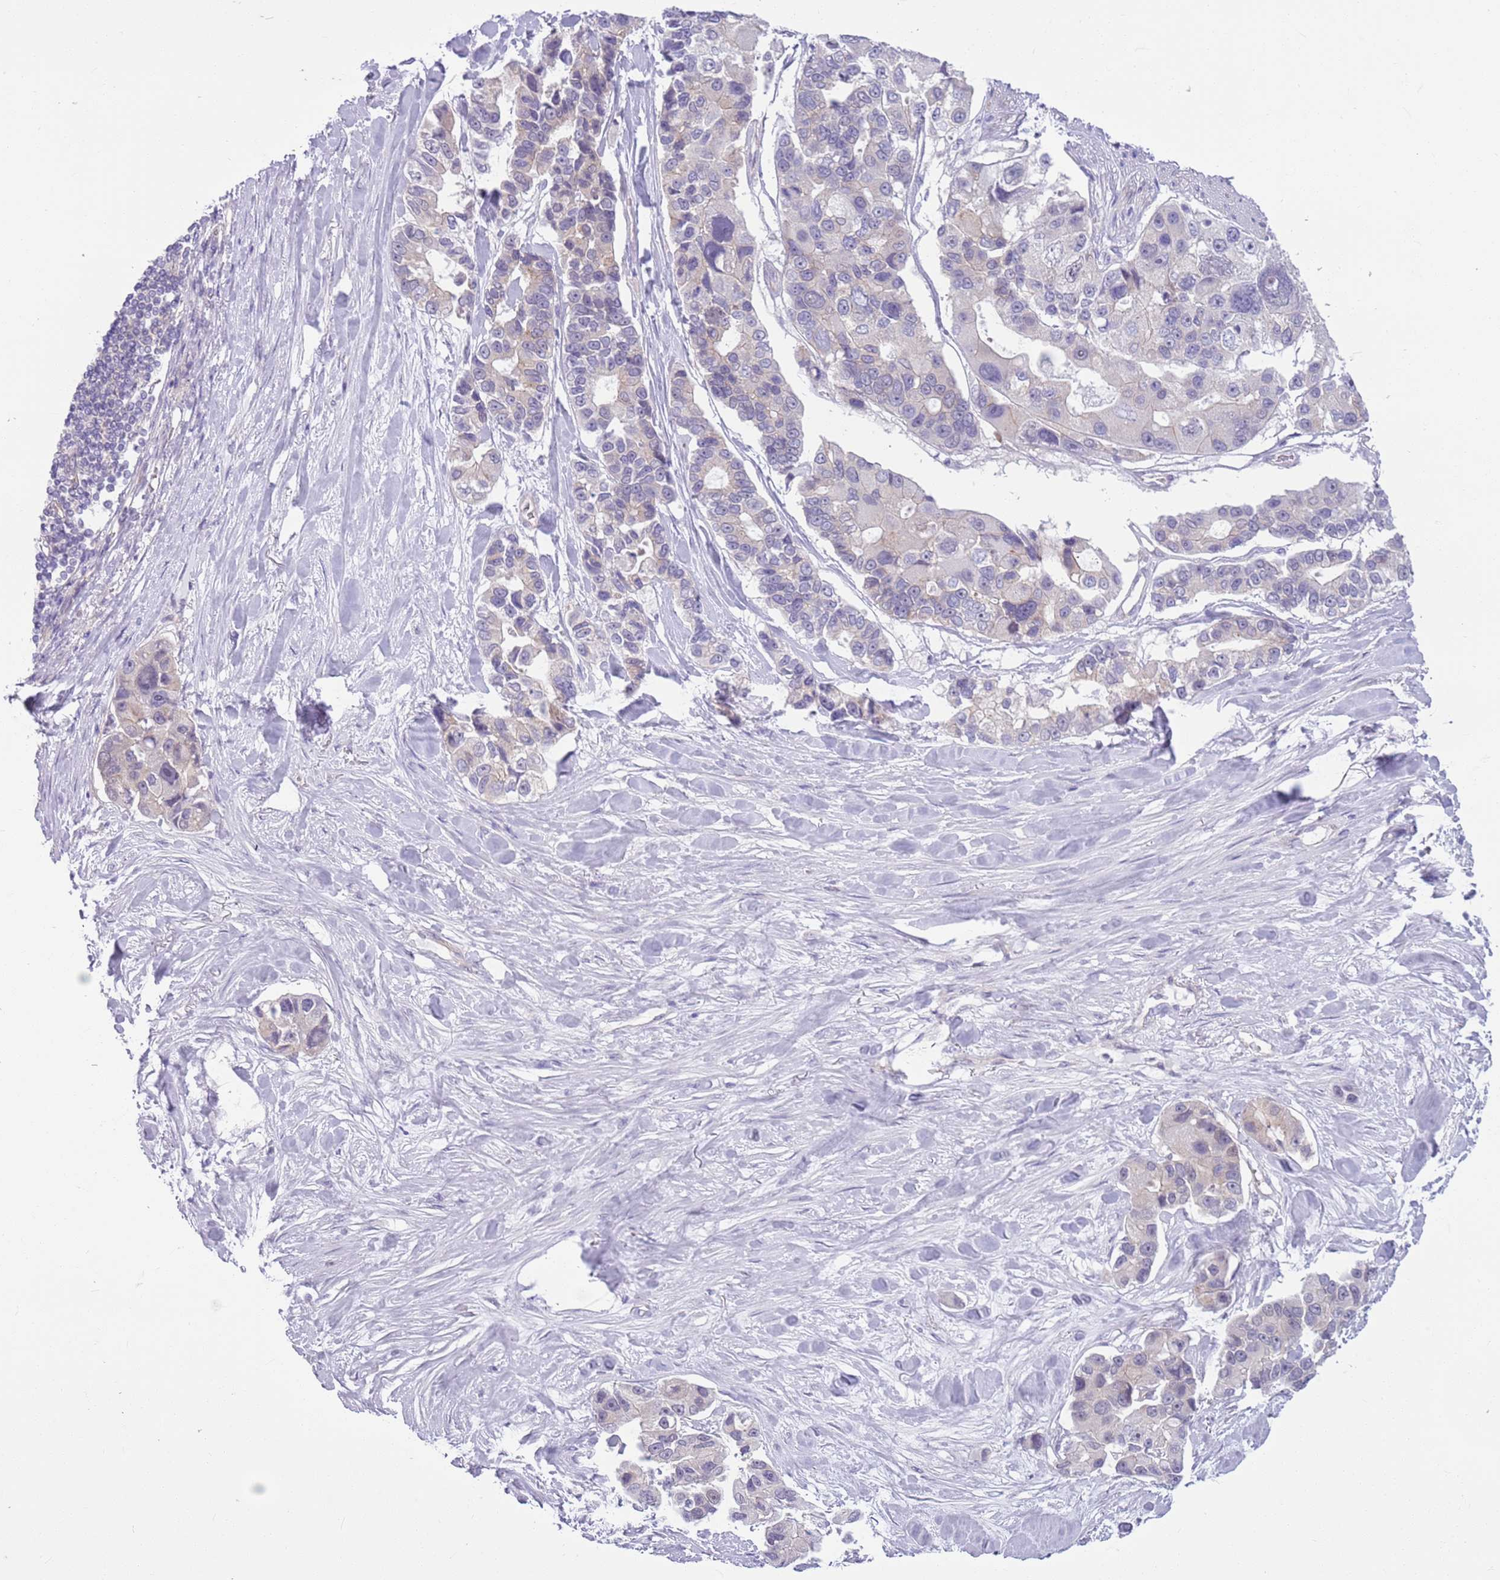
{"staining": {"intensity": "negative", "quantity": "none", "location": "none"}, "tissue": "lung cancer", "cell_type": "Tumor cells", "image_type": "cancer", "snomed": [{"axis": "morphology", "description": "Adenocarcinoma, NOS"}, {"axis": "topography", "description": "Lung"}], "caption": "This is a image of IHC staining of lung cancer (adenocarcinoma), which shows no staining in tumor cells.", "gene": "PARP8", "patient": {"sex": "female", "age": 54}}